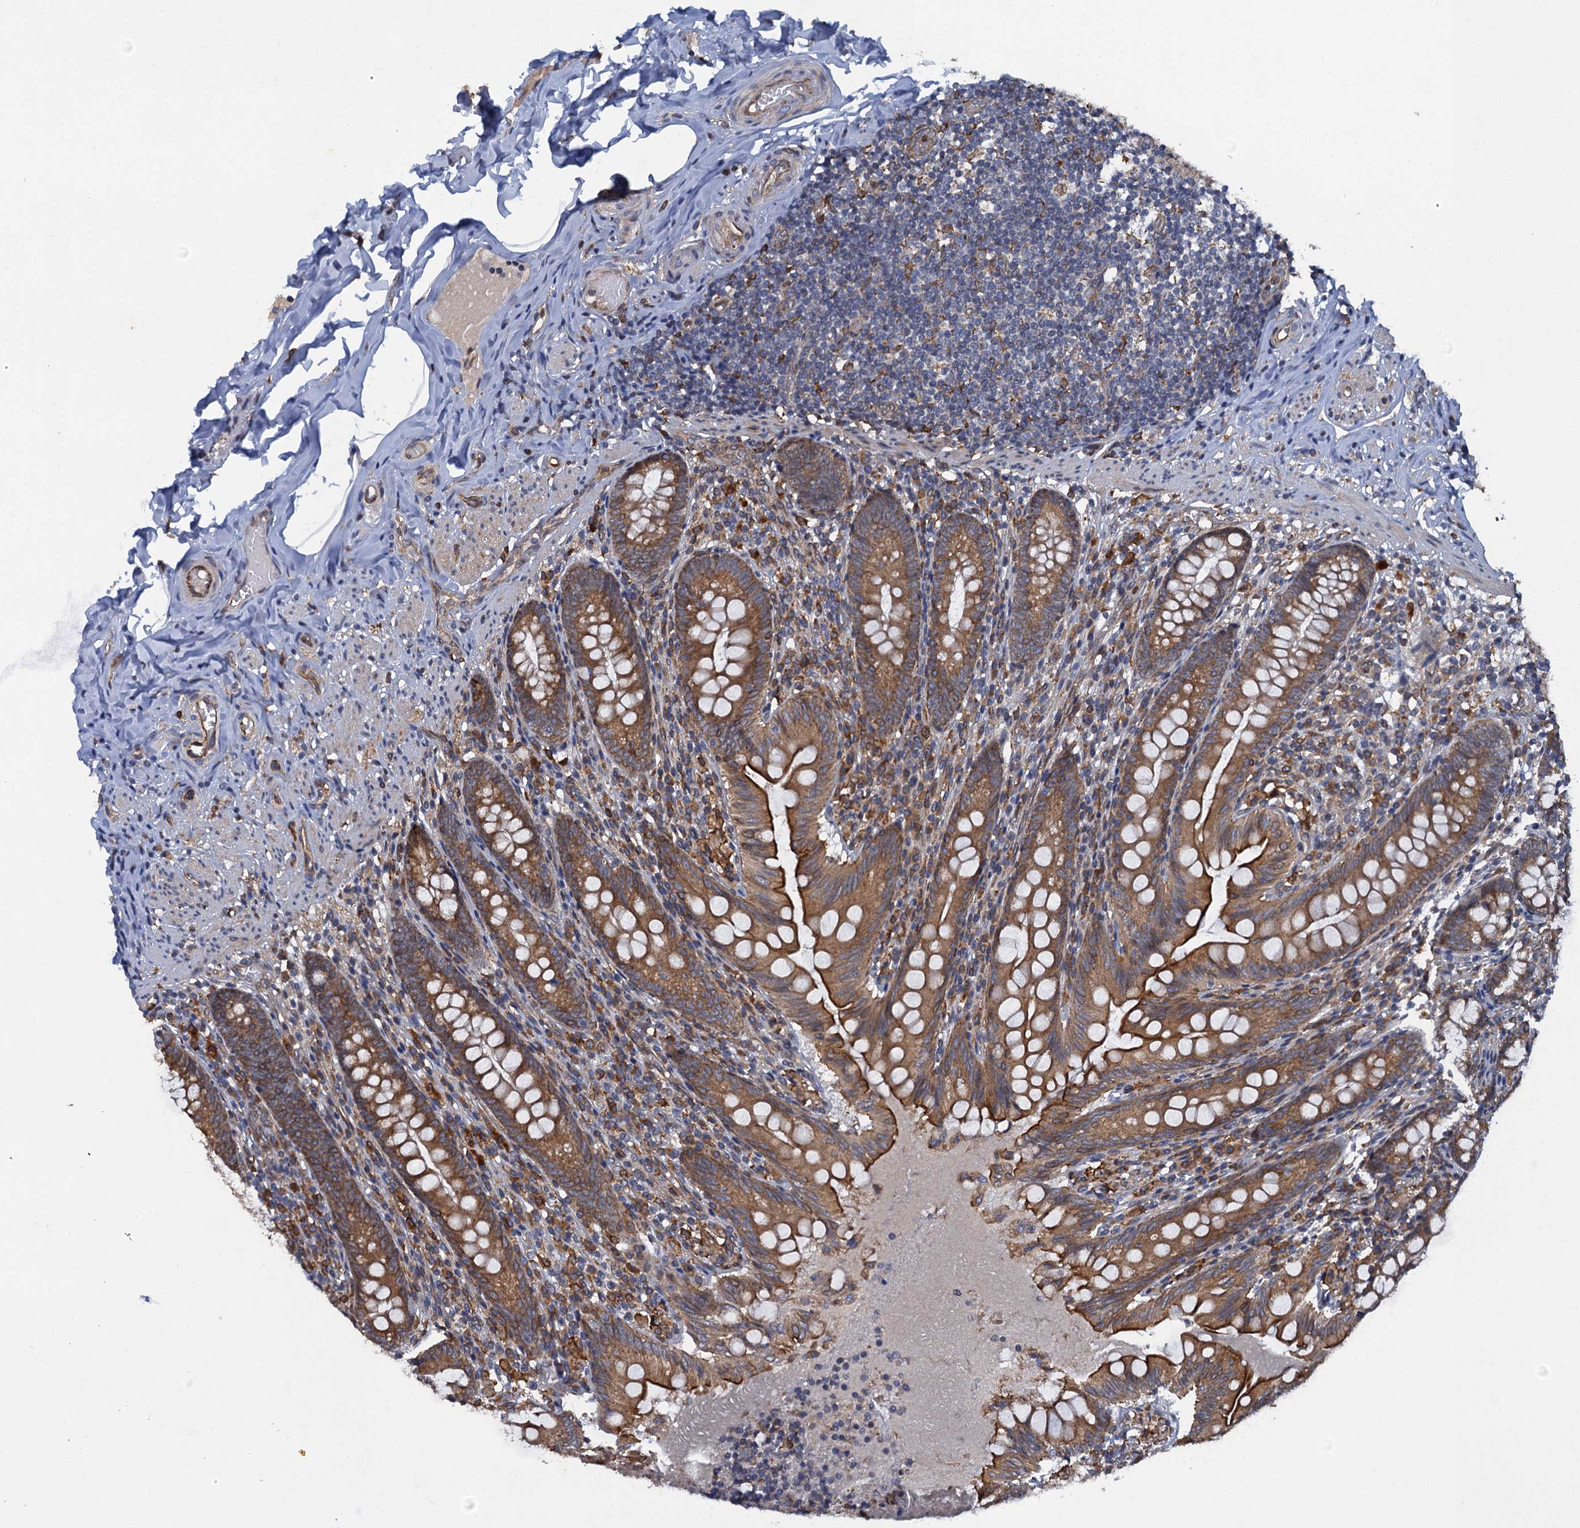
{"staining": {"intensity": "moderate", "quantity": ">75%", "location": "cytoplasmic/membranous"}, "tissue": "appendix", "cell_type": "Glandular cells", "image_type": "normal", "snomed": [{"axis": "morphology", "description": "Normal tissue, NOS"}, {"axis": "topography", "description": "Appendix"}], "caption": "A brown stain labels moderate cytoplasmic/membranous staining of a protein in glandular cells of normal appendix.", "gene": "ARMC5", "patient": {"sex": "male", "age": 55}}